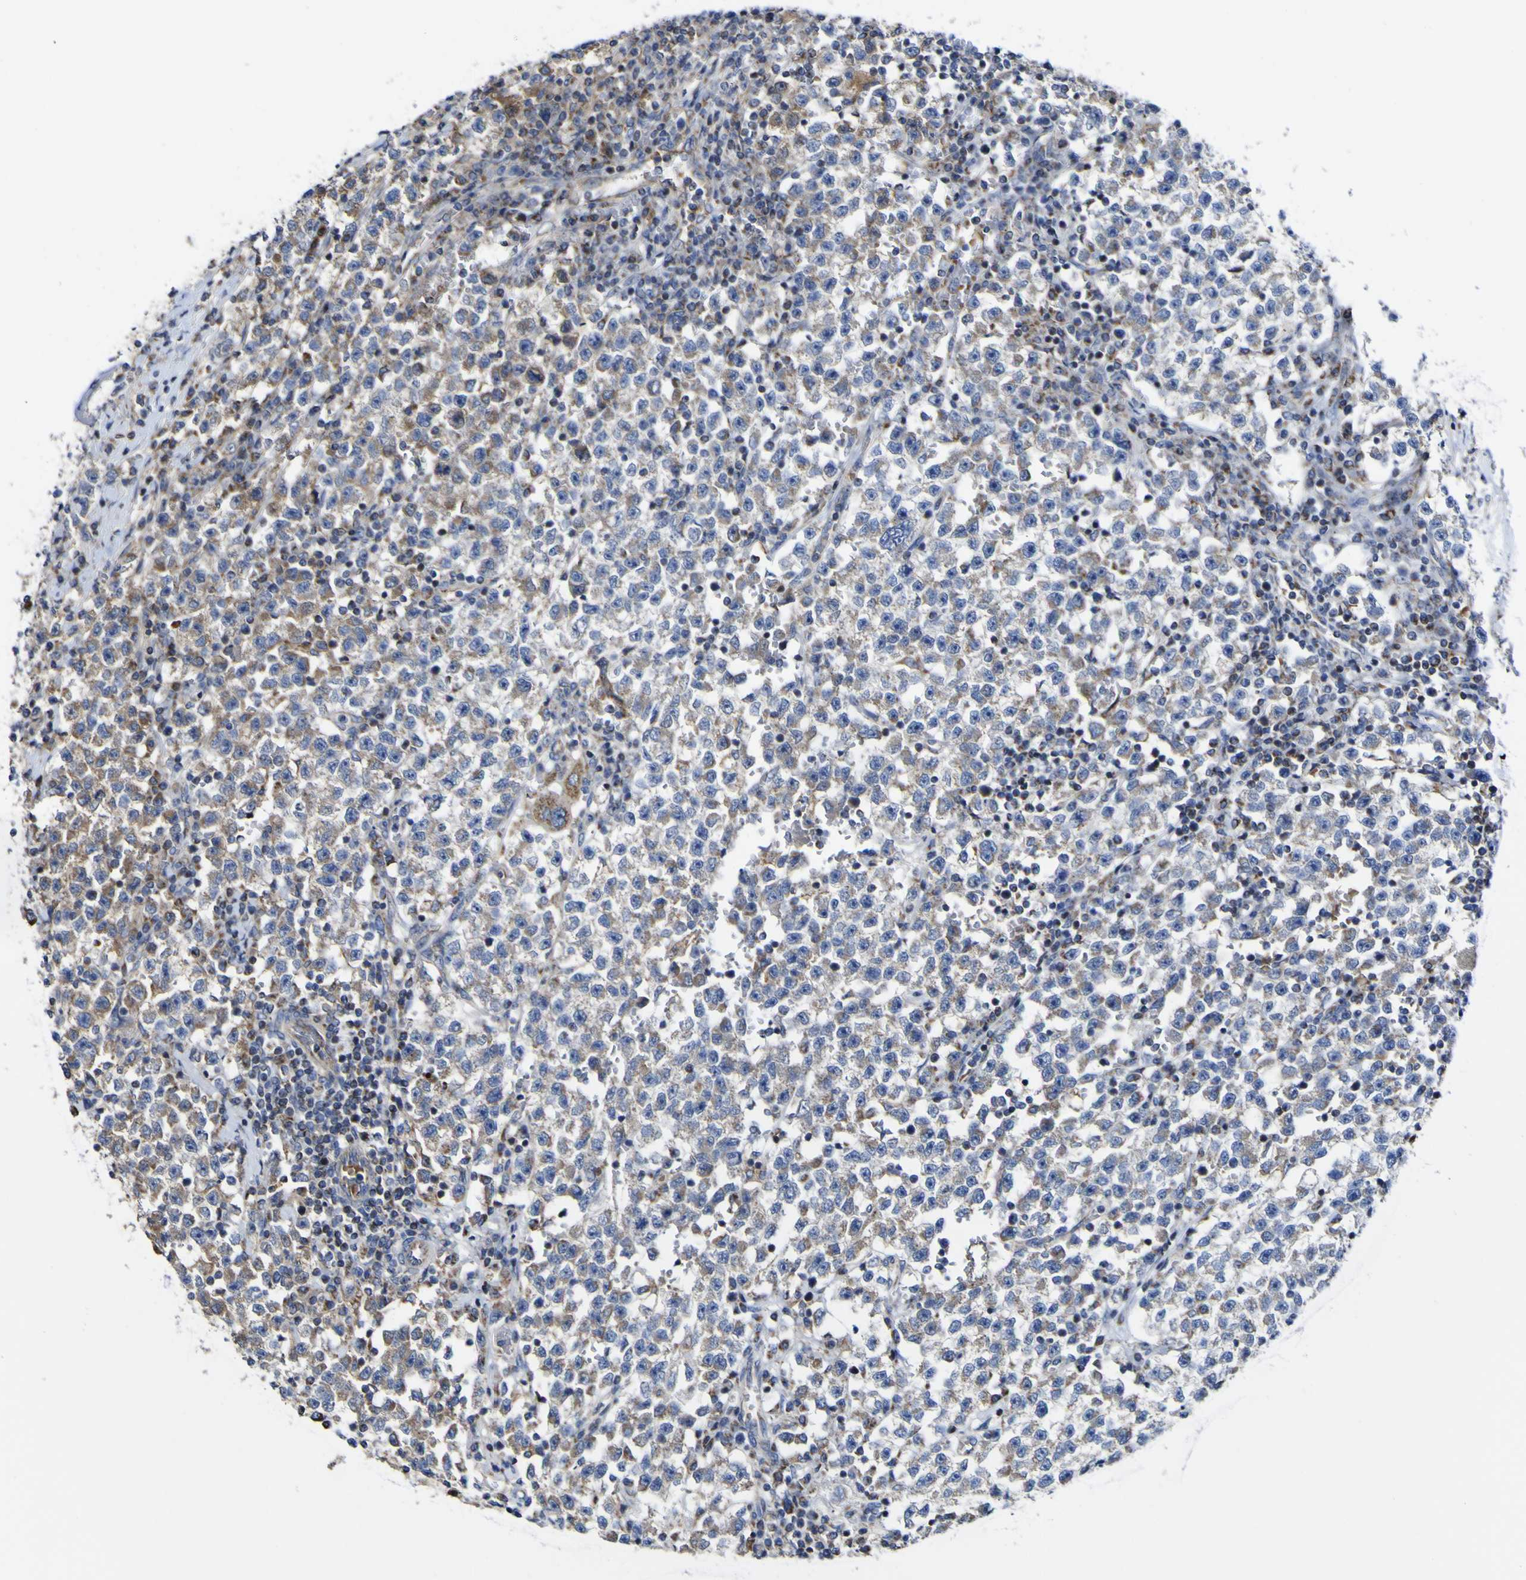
{"staining": {"intensity": "moderate", "quantity": "<25%", "location": "cytoplasmic/membranous"}, "tissue": "testis cancer", "cell_type": "Tumor cells", "image_type": "cancer", "snomed": [{"axis": "morphology", "description": "Seminoma, NOS"}, {"axis": "topography", "description": "Testis"}], "caption": "Testis seminoma stained with a brown dye displays moderate cytoplasmic/membranous positive staining in approximately <25% of tumor cells.", "gene": "CCDC90B", "patient": {"sex": "male", "age": 22}}